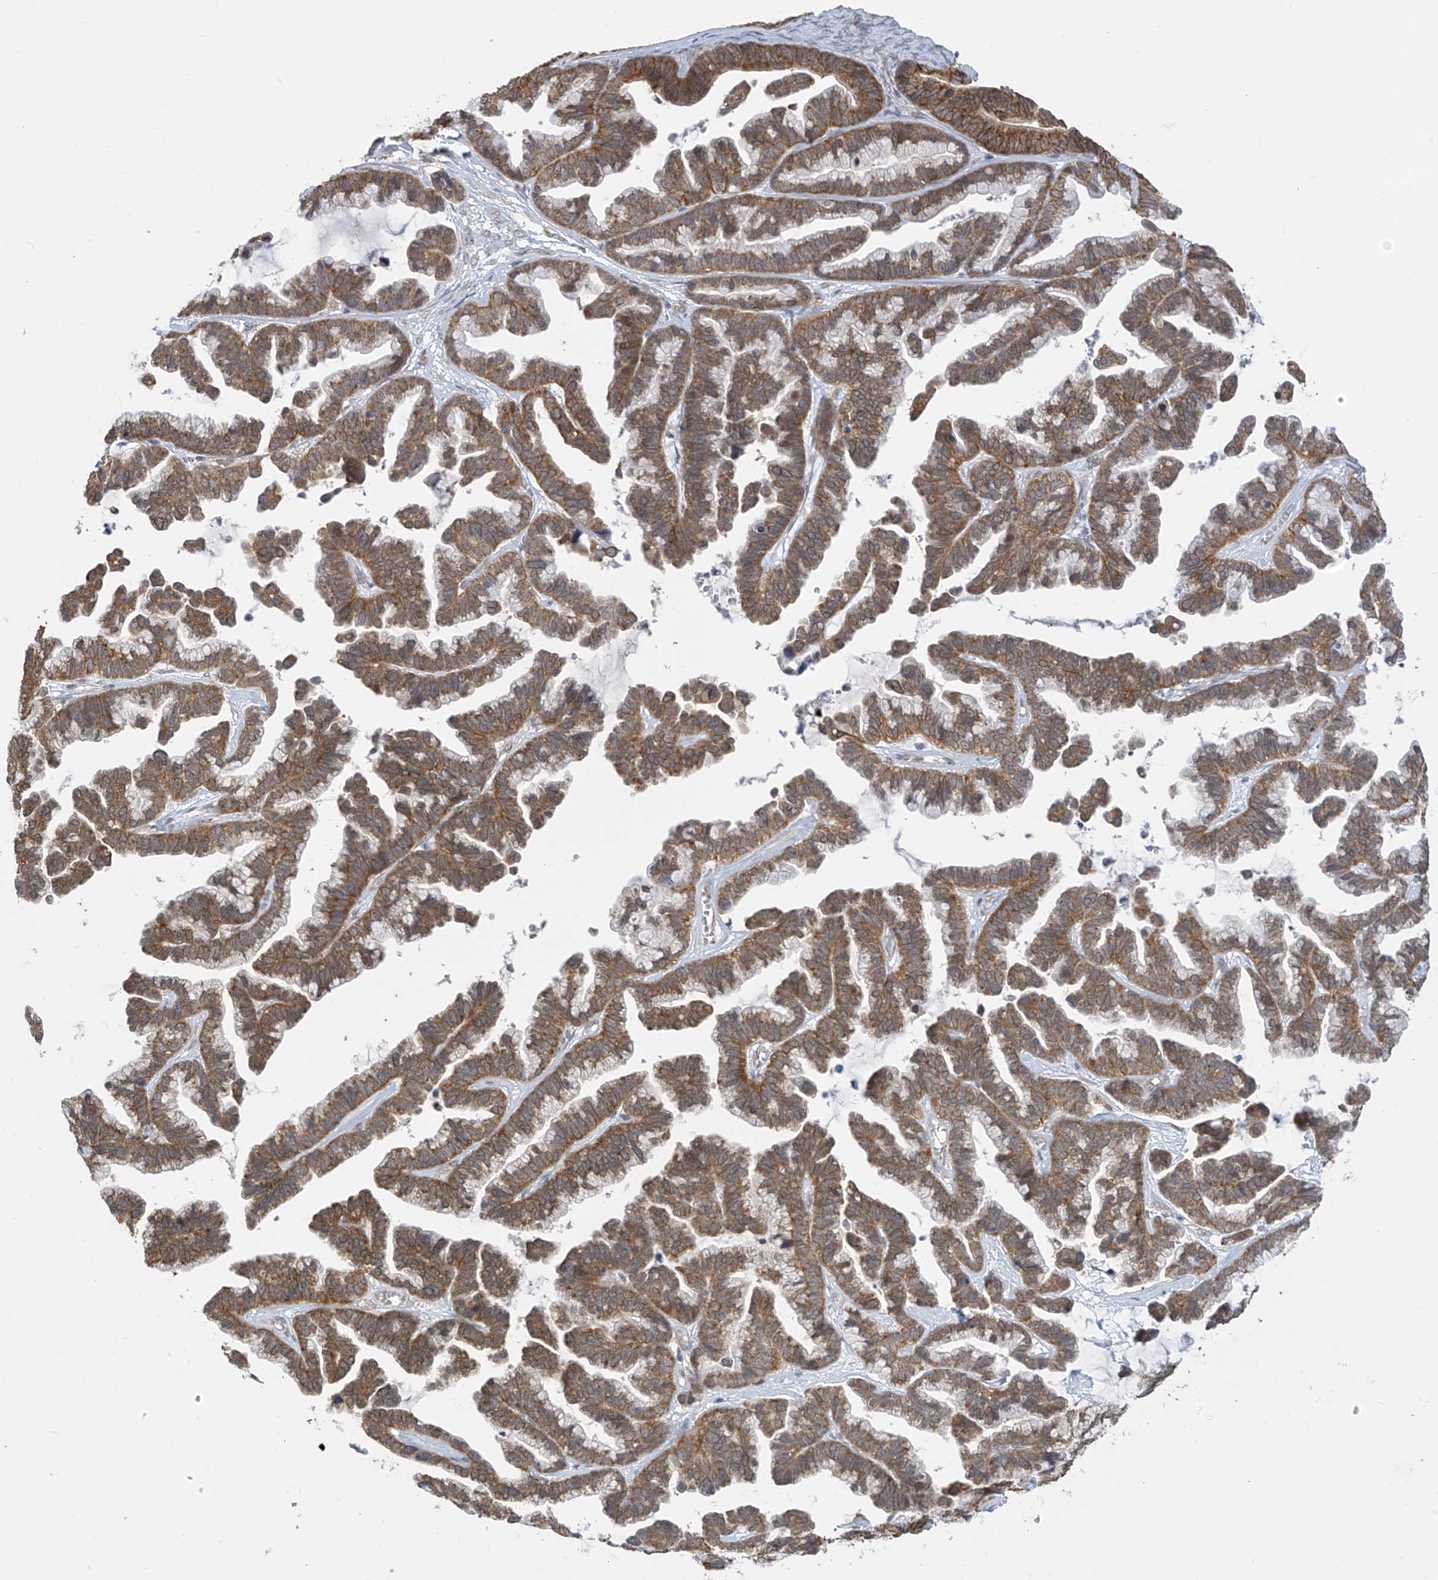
{"staining": {"intensity": "strong", "quantity": ">75%", "location": "cytoplasmic/membranous"}, "tissue": "ovarian cancer", "cell_type": "Tumor cells", "image_type": "cancer", "snomed": [{"axis": "morphology", "description": "Cystadenocarcinoma, serous, NOS"}, {"axis": "topography", "description": "Ovary"}], "caption": "IHC (DAB (3,3'-diaminobenzidine)) staining of human ovarian cancer exhibits strong cytoplasmic/membranous protein staining in approximately >75% of tumor cells. Nuclei are stained in blue.", "gene": "KIAA1522", "patient": {"sex": "female", "age": 56}}